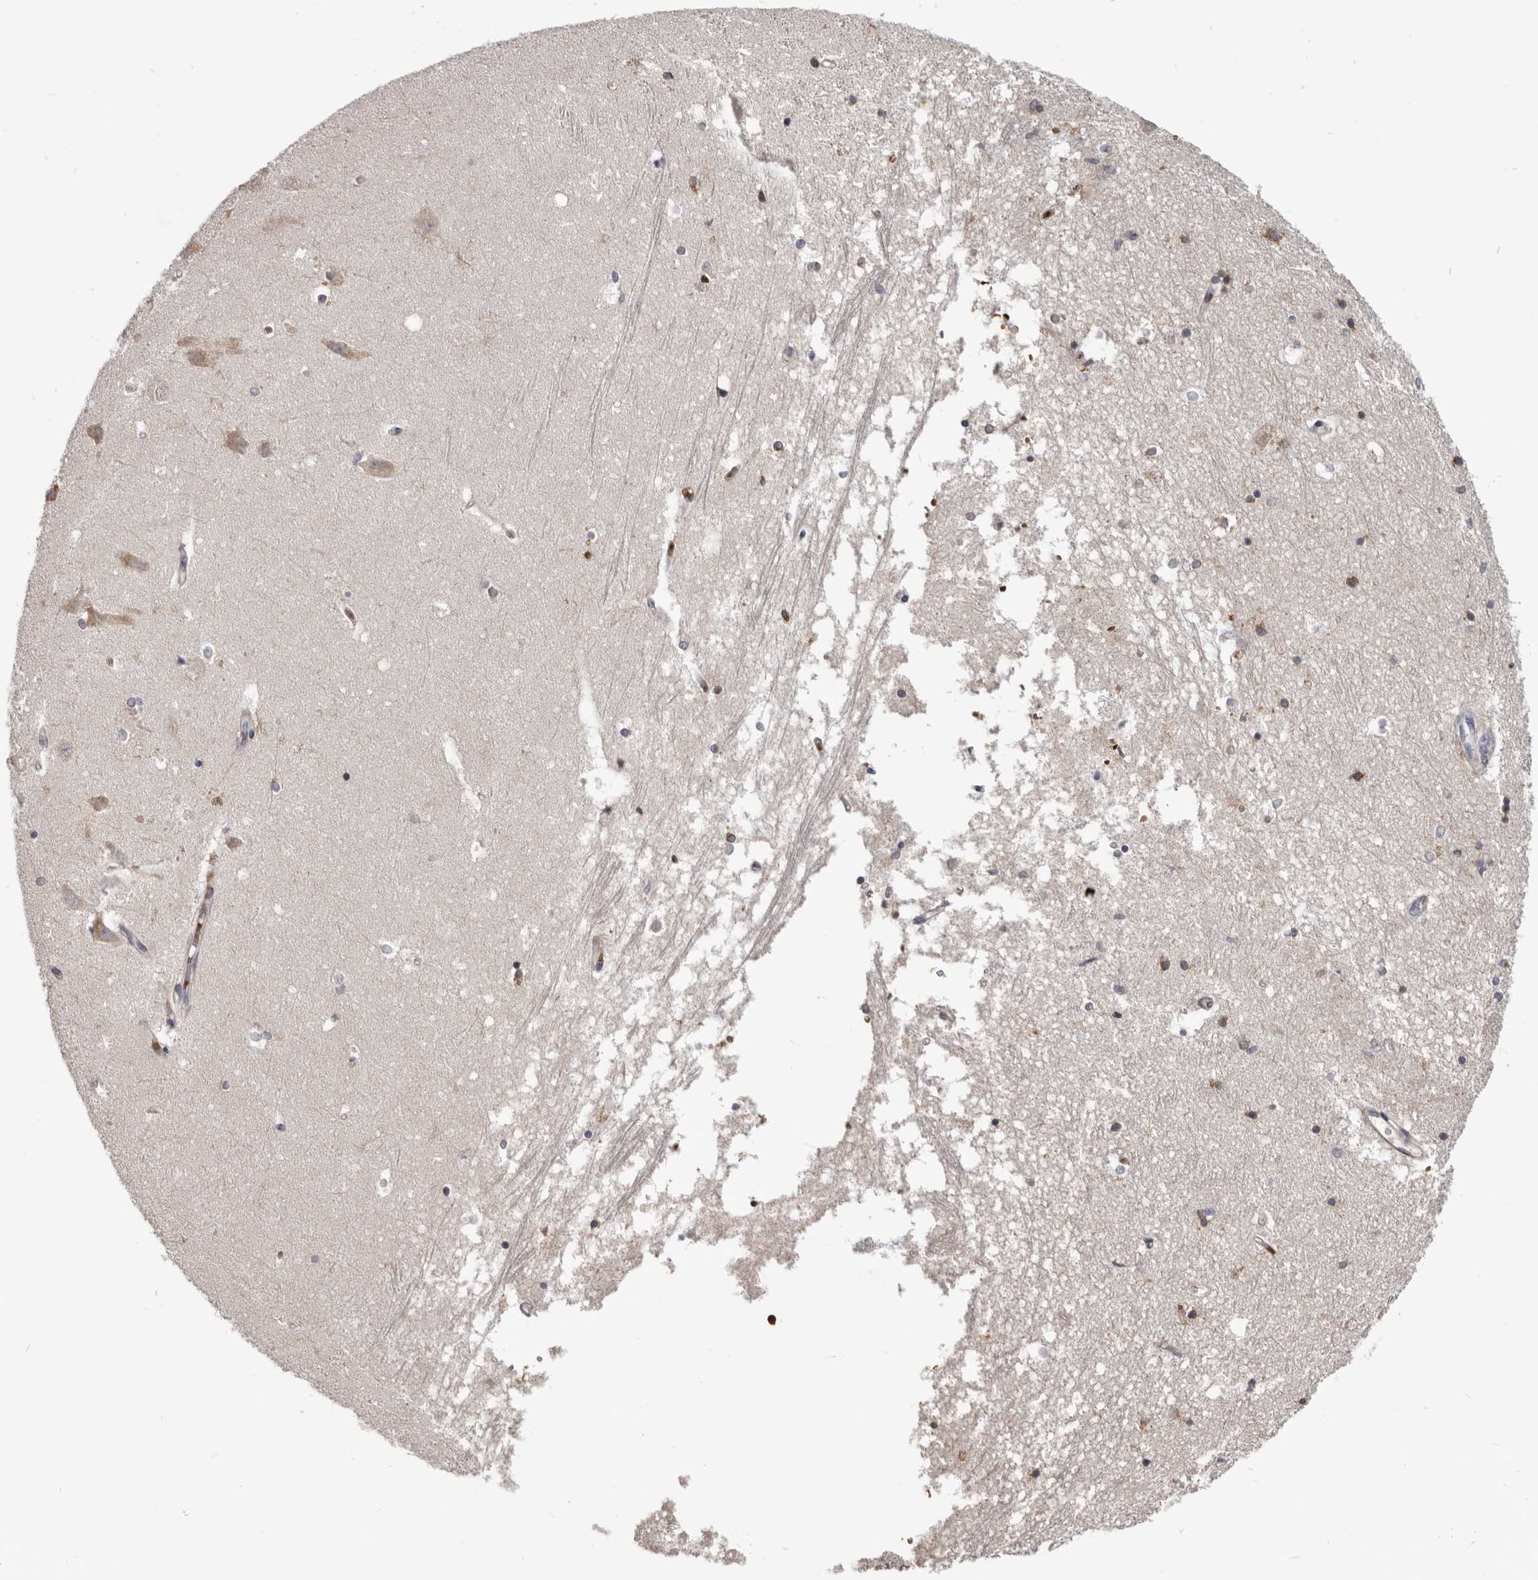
{"staining": {"intensity": "moderate", "quantity": "<25%", "location": "cytoplasmic/membranous"}, "tissue": "hippocampus", "cell_type": "Glial cells", "image_type": "normal", "snomed": [{"axis": "morphology", "description": "Normal tissue, NOS"}, {"axis": "topography", "description": "Hippocampus"}], "caption": "Hippocampus stained with DAB (3,3'-diaminobenzidine) immunohistochemistry (IHC) demonstrates low levels of moderate cytoplasmic/membranous expression in approximately <25% of glial cells.", "gene": "NENF", "patient": {"sex": "male", "age": 45}}